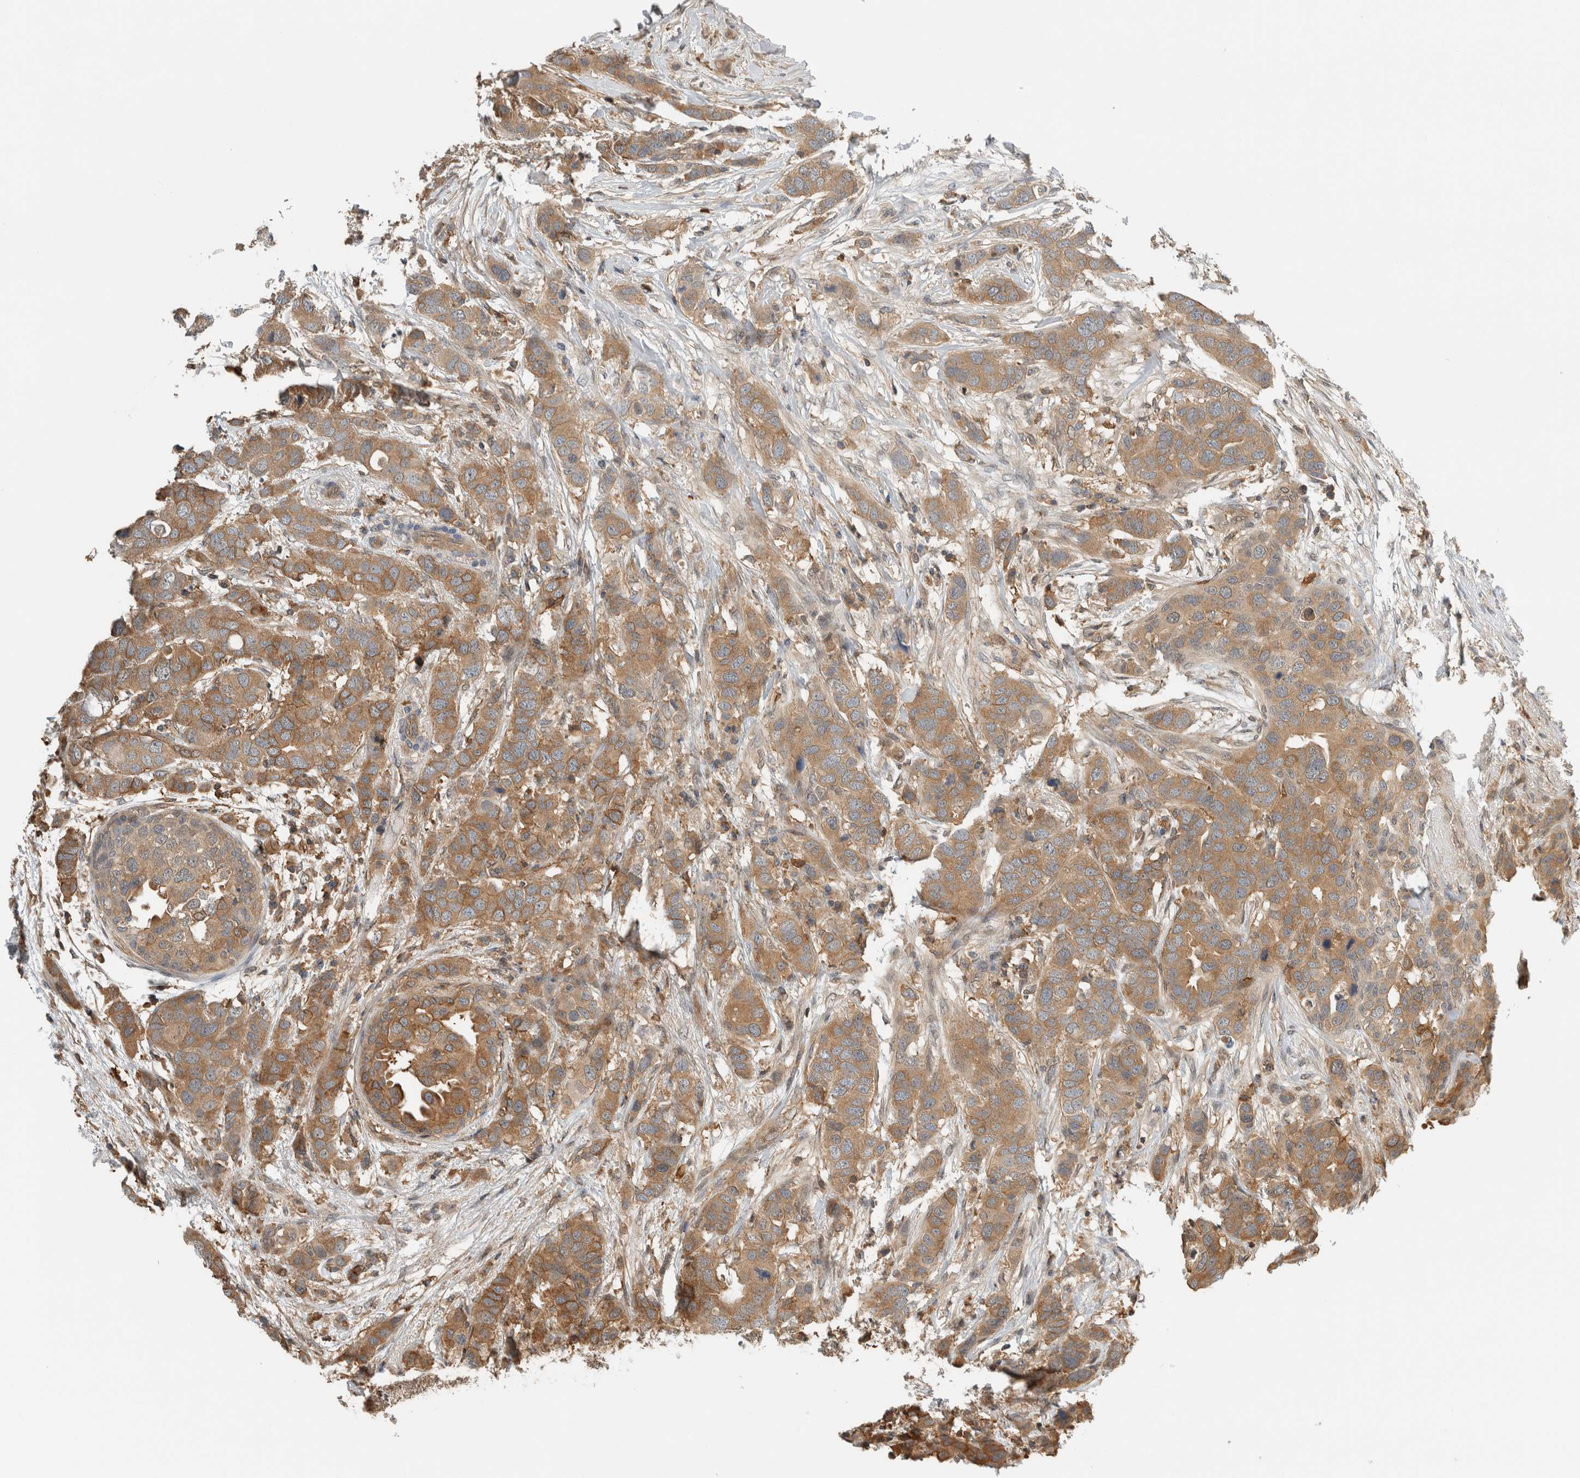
{"staining": {"intensity": "moderate", "quantity": ">75%", "location": "cytoplasmic/membranous"}, "tissue": "breast cancer", "cell_type": "Tumor cells", "image_type": "cancer", "snomed": [{"axis": "morphology", "description": "Duct carcinoma"}, {"axis": "topography", "description": "Breast"}], "caption": "Protein expression analysis of human breast cancer (infiltrating ductal carcinoma) reveals moderate cytoplasmic/membranous positivity in about >75% of tumor cells.", "gene": "PFDN4", "patient": {"sex": "female", "age": 50}}